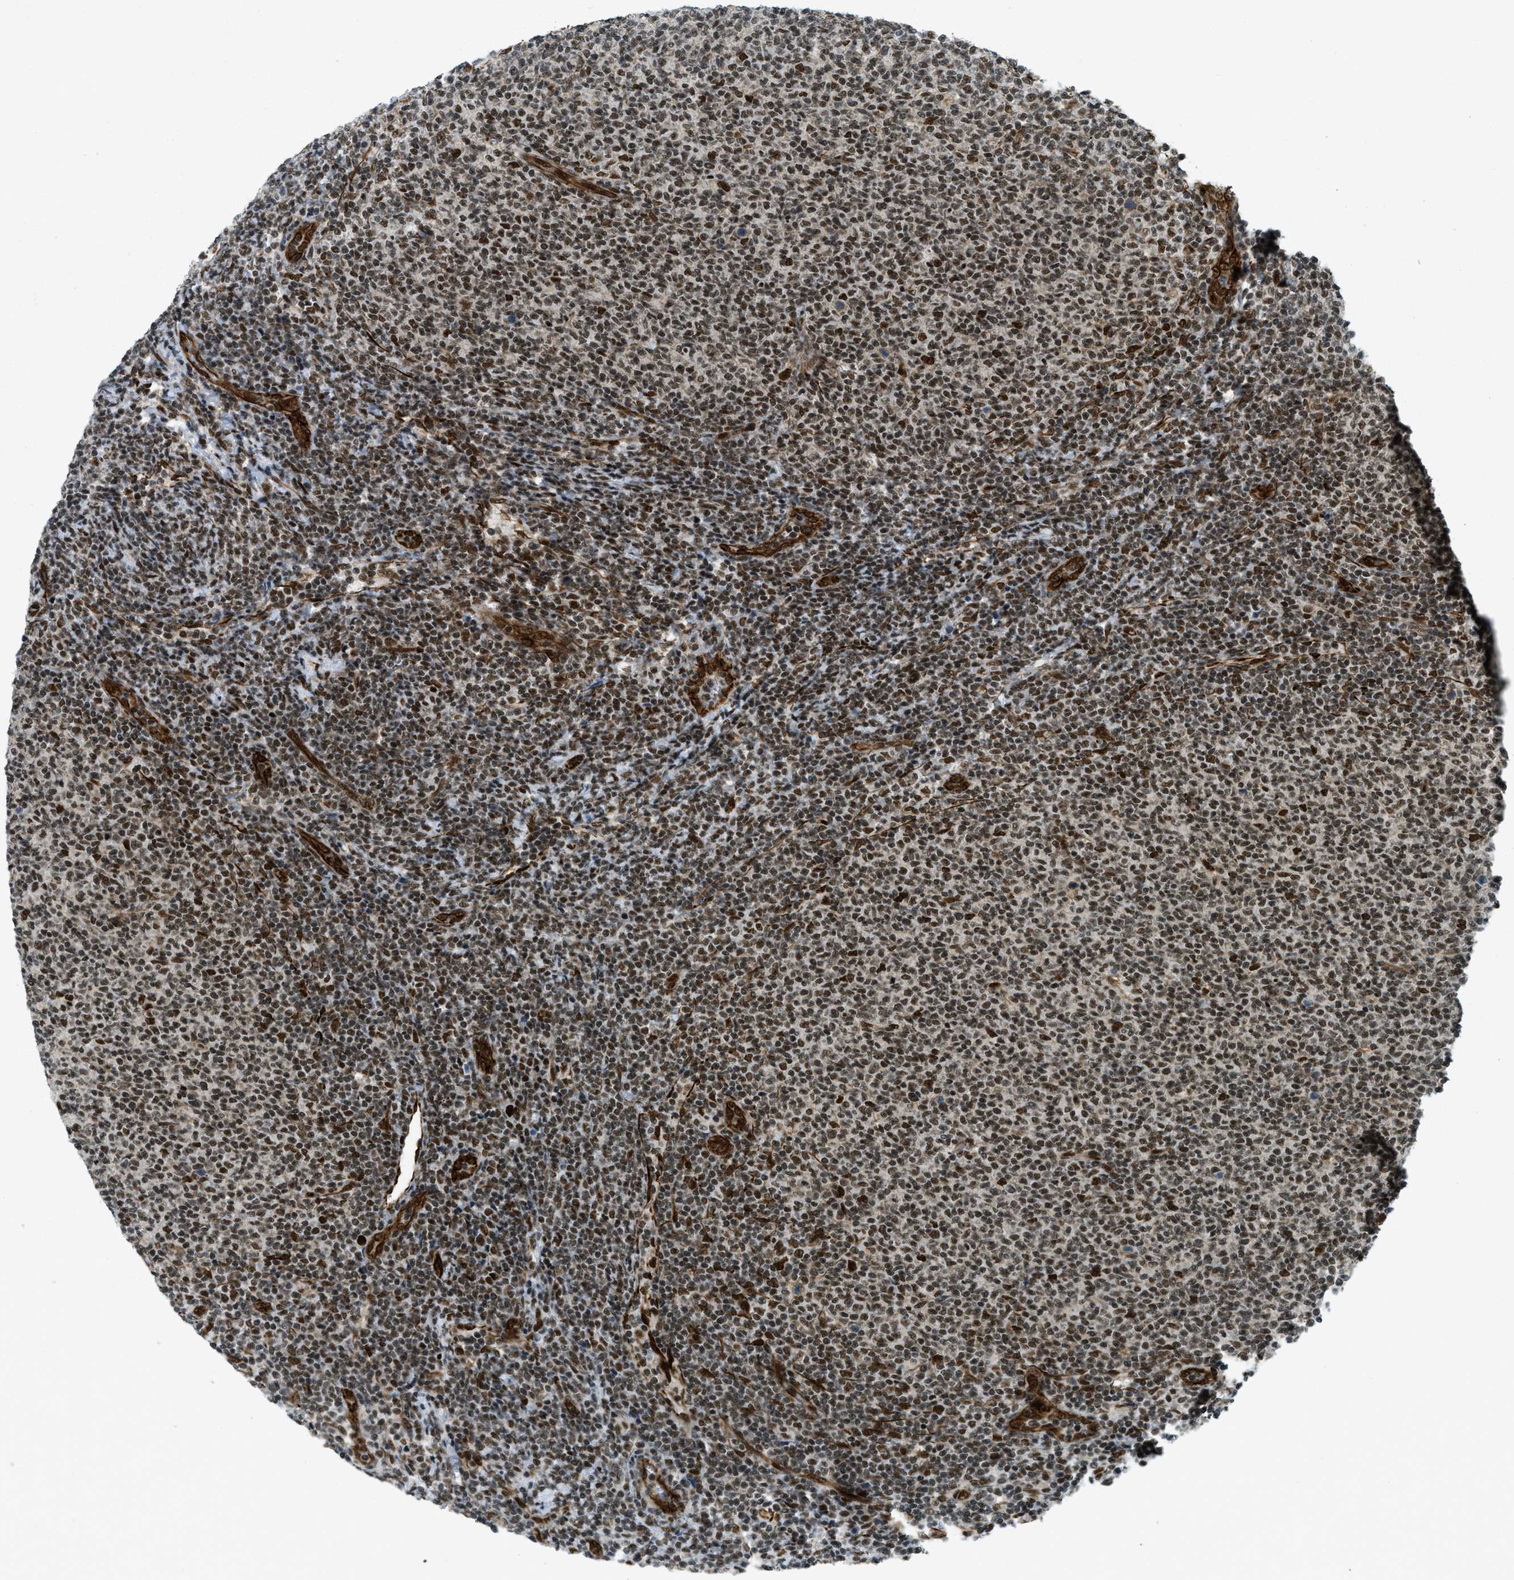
{"staining": {"intensity": "moderate", "quantity": ">75%", "location": "nuclear"}, "tissue": "lymphoma", "cell_type": "Tumor cells", "image_type": "cancer", "snomed": [{"axis": "morphology", "description": "Malignant lymphoma, non-Hodgkin's type, Low grade"}, {"axis": "topography", "description": "Lymph node"}], "caption": "There is medium levels of moderate nuclear expression in tumor cells of low-grade malignant lymphoma, non-Hodgkin's type, as demonstrated by immunohistochemical staining (brown color).", "gene": "ZFR", "patient": {"sex": "male", "age": 66}}